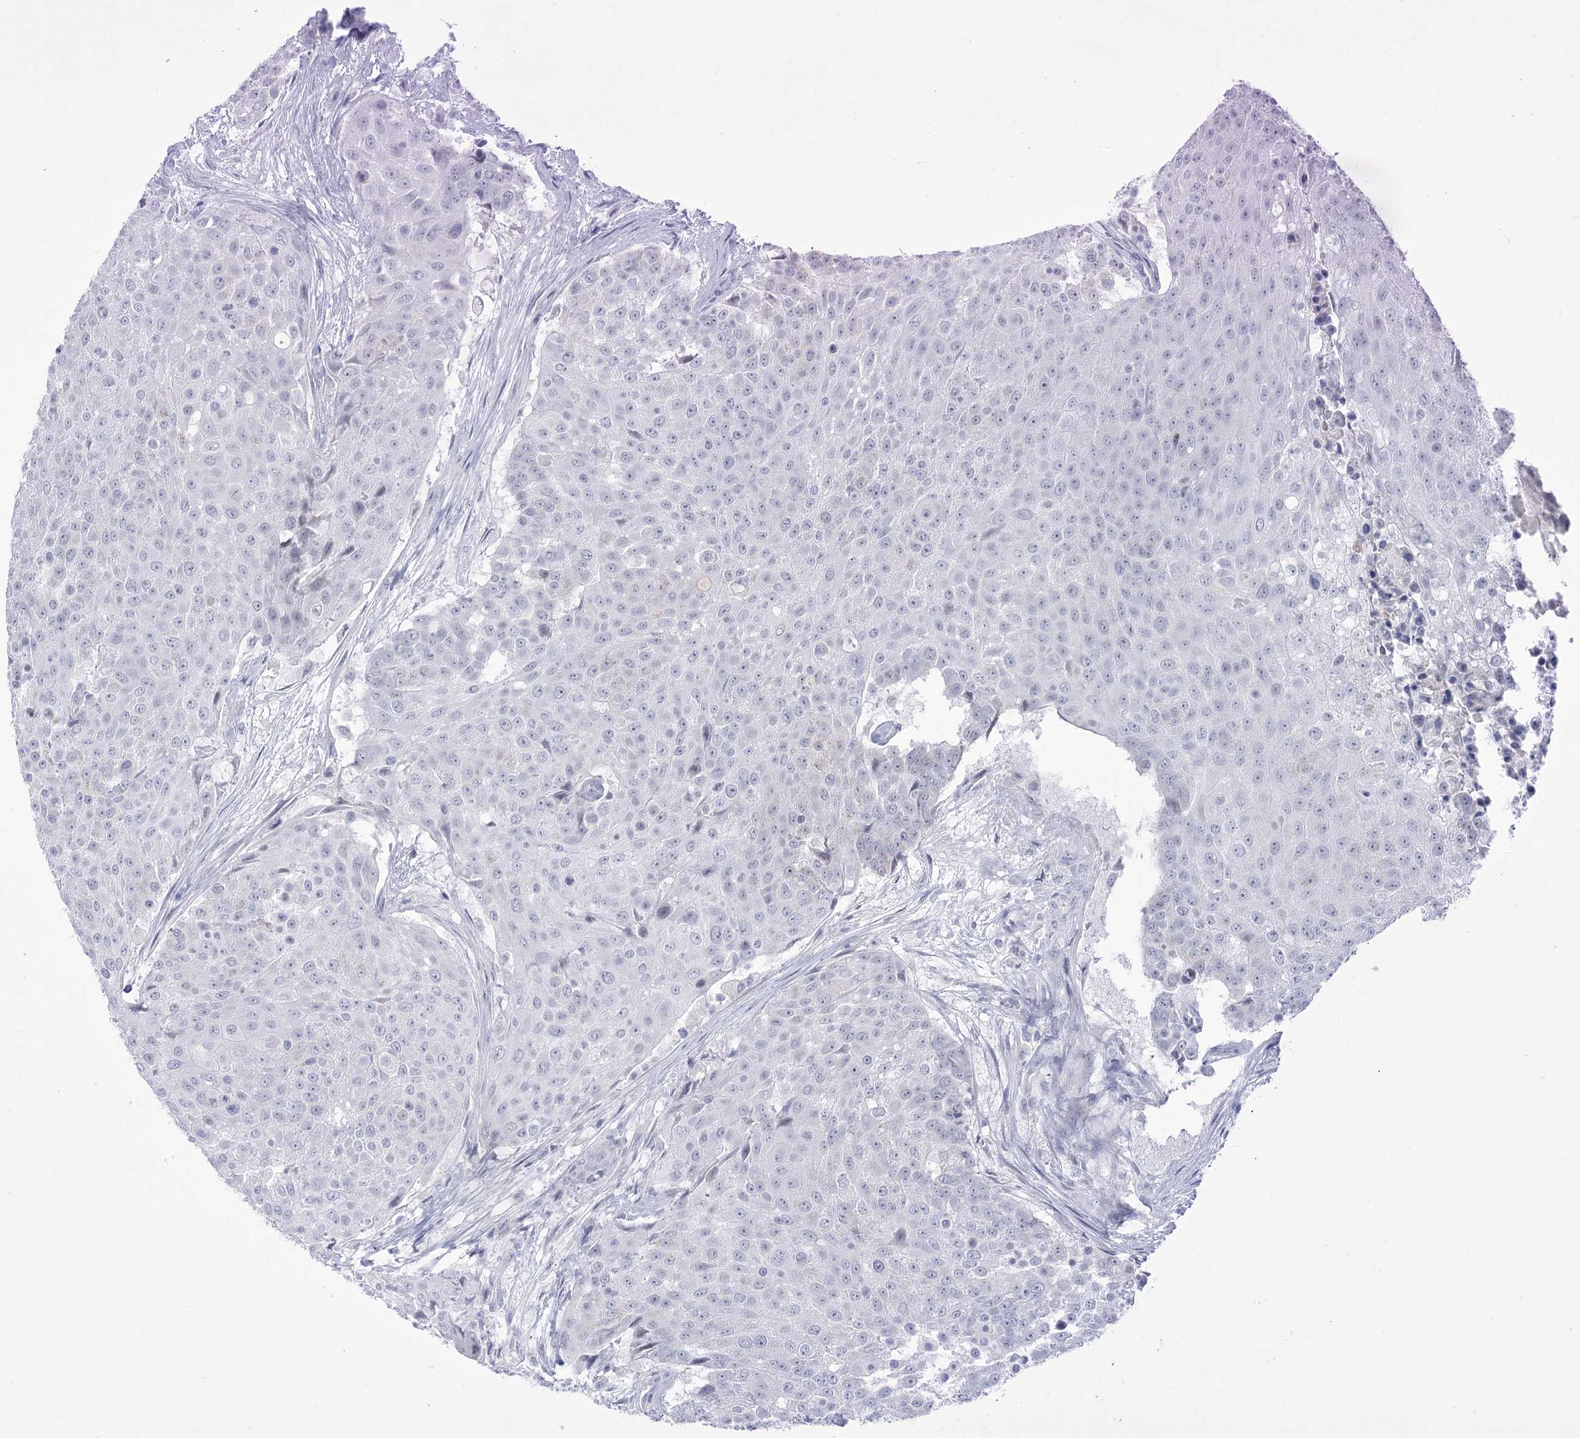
{"staining": {"intensity": "negative", "quantity": "none", "location": "none"}, "tissue": "urothelial cancer", "cell_type": "Tumor cells", "image_type": "cancer", "snomed": [{"axis": "morphology", "description": "Urothelial carcinoma, High grade"}, {"axis": "topography", "description": "Urinary bladder"}], "caption": "Tumor cells are negative for brown protein staining in urothelial carcinoma (high-grade). (Immunohistochemistry (ihc), brightfield microscopy, high magnification).", "gene": "BEND7", "patient": {"sex": "female", "age": 63}}